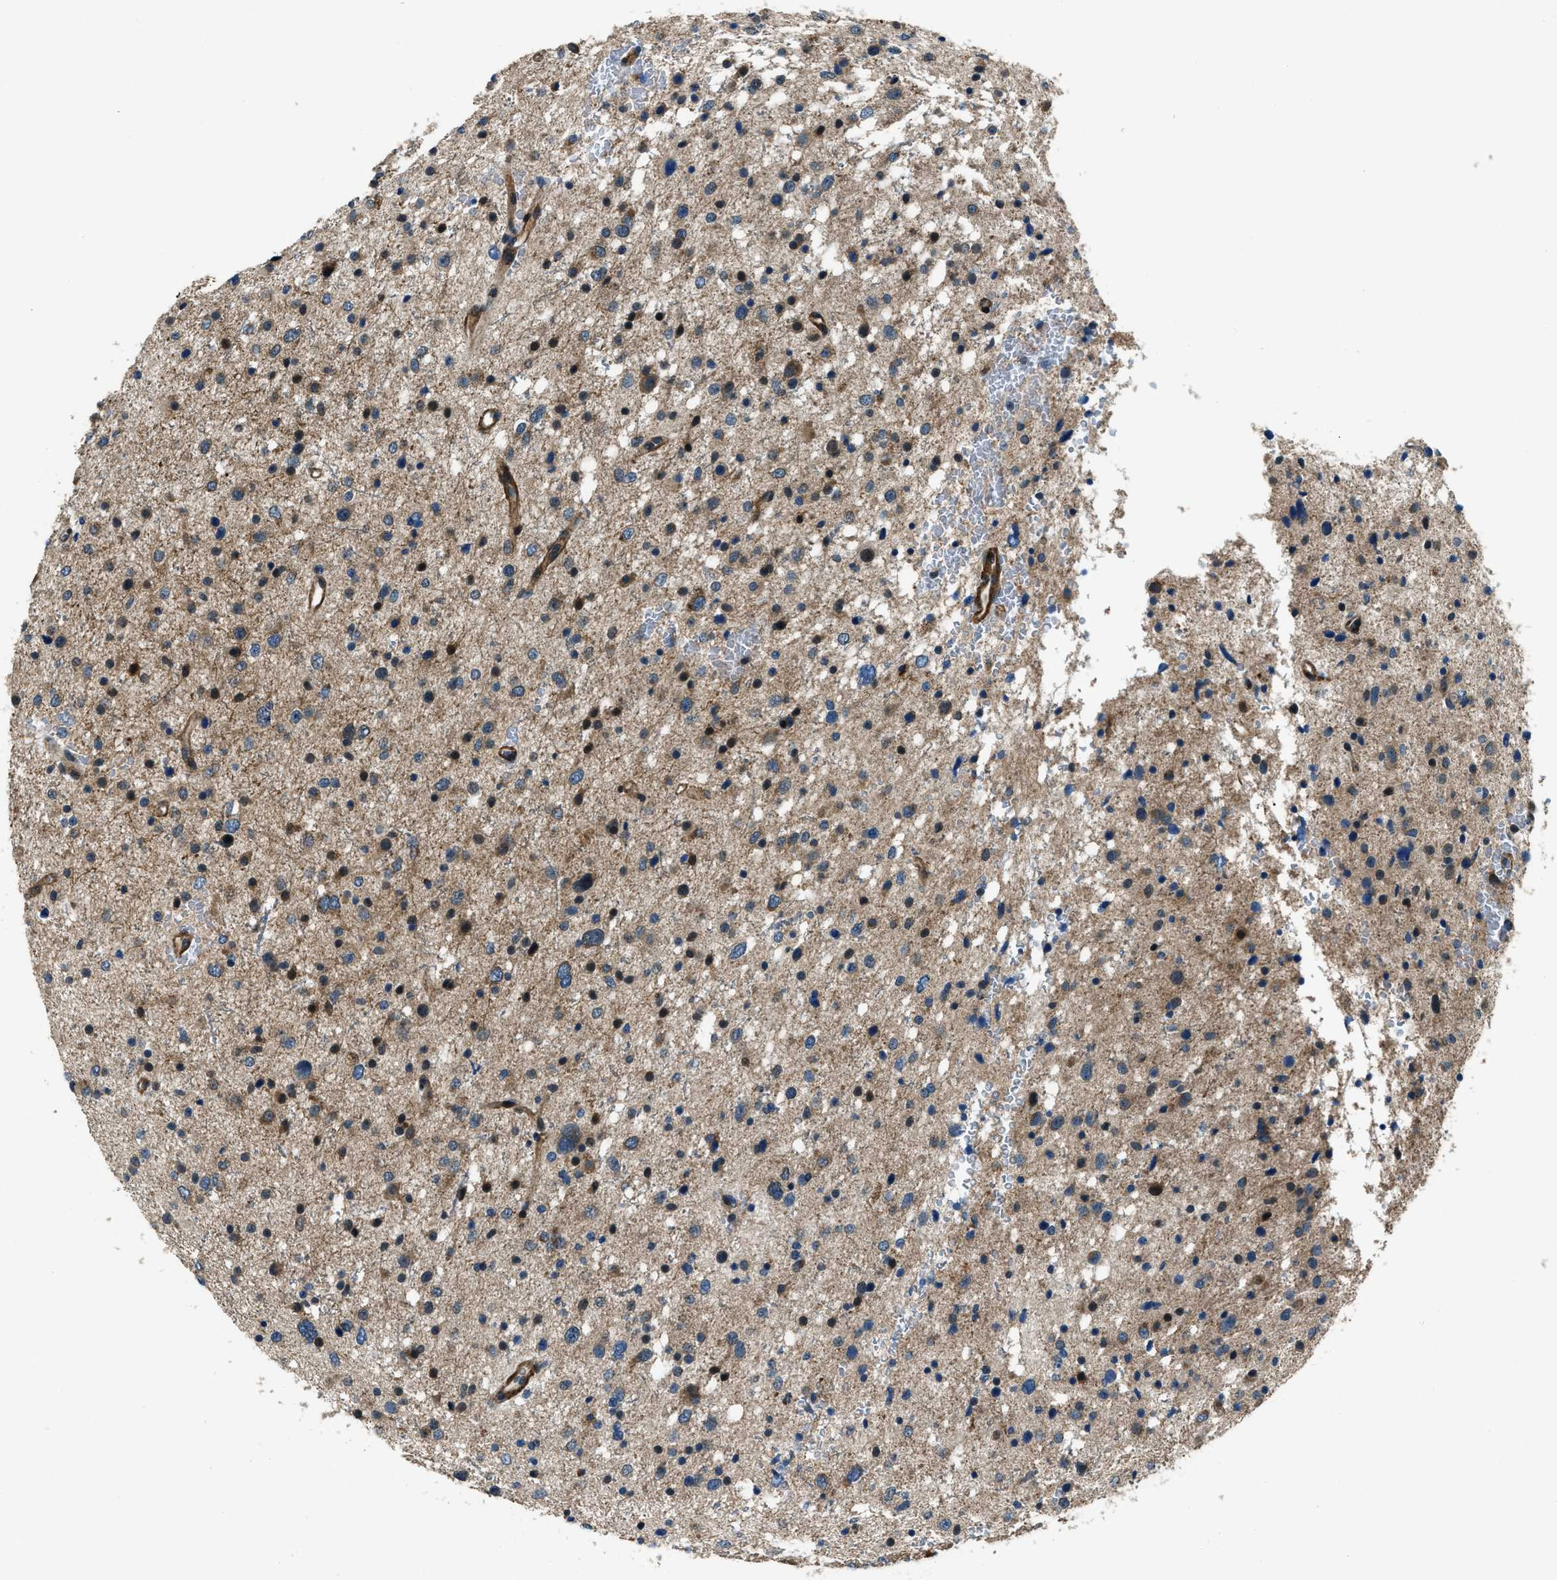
{"staining": {"intensity": "moderate", "quantity": ">75%", "location": "cytoplasmic/membranous"}, "tissue": "glioma", "cell_type": "Tumor cells", "image_type": "cancer", "snomed": [{"axis": "morphology", "description": "Glioma, malignant, Low grade"}, {"axis": "topography", "description": "Brain"}], "caption": "Brown immunohistochemical staining in human malignant glioma (low-grade) shows moderate cytoplasmic/membranous staining in about >75% of tumor cells. The protein of interest is stained brown, and the nuclei are stained in blue (DAB (3,3'-diaminobenzidine) IHC with brightfield microscopy, high magnification).", "gene": "NUDCD3", "patient": {"sex": "female", "age": 37}}